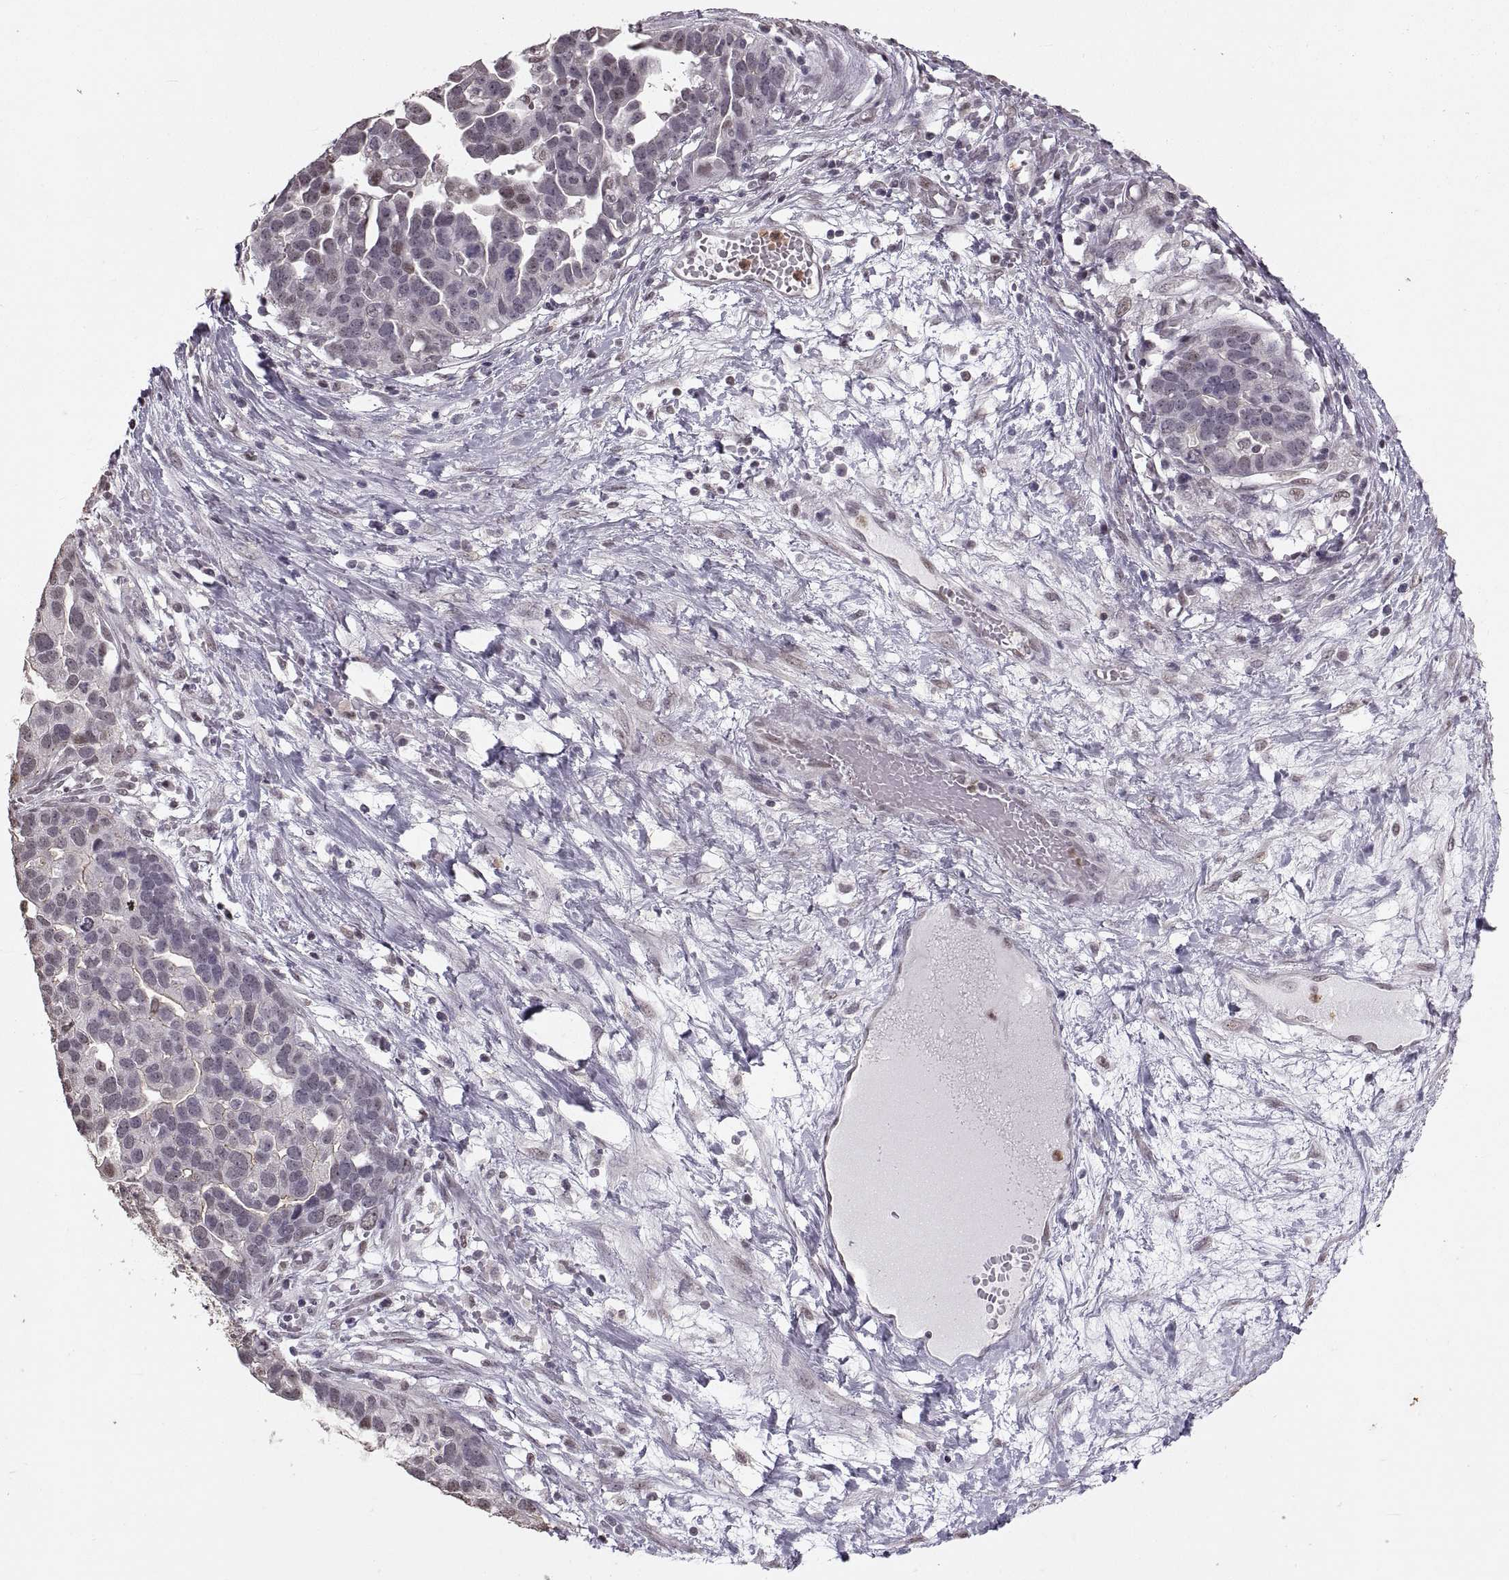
{"staining": {"intensity": "negative", "quantity": "none", "location": "none"}, "tissue": "ovarian cancer", "cell_type": "Tumor cells", "image_type": "cancer", "snomed": [{"axis": "morphology", "description": "Cystadenocarcinoma, serous, NOS"}, {"axis": "topography", "description": "Ovary"}], "caption": "A high-resolution photomicrograph shows immunohistochemistry staining of serous cystadenocarcinoma (ovarian), which exhibits no significant expression in tumor cells.", "gene": "PALS1", "patient": {"sex": "female", "age": 54}}